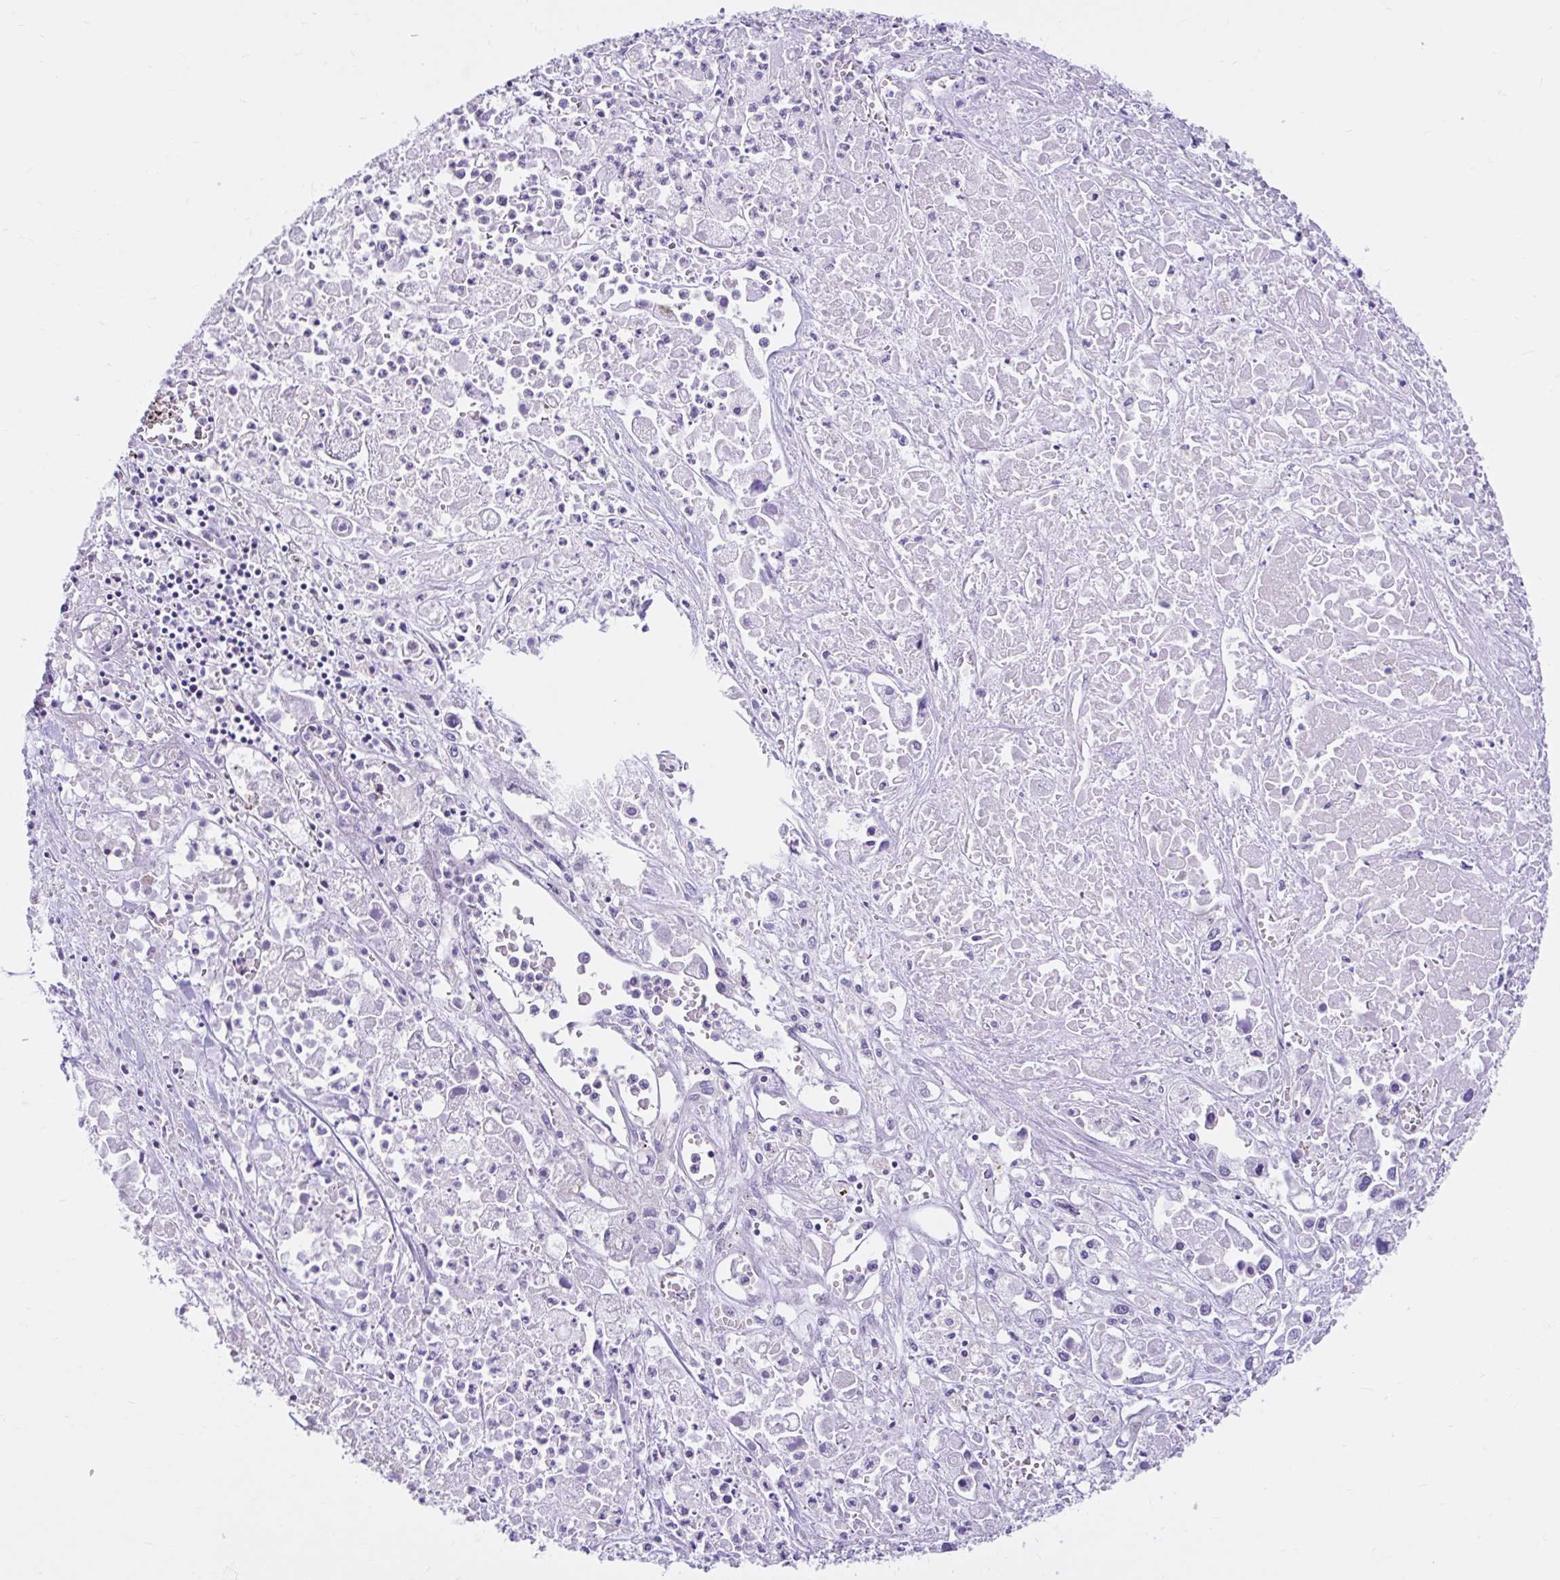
{"staining": {"intensity": "negative", "quantity": "none", "location": "none"}, "tissue": "pancreatic cancer", "cell_type": "Tumor cells", "image_type": "cancer", "snomed": [{"axis": "morphology", "description": "Adenocarcinoma, NOS"}, {"axis": "topography", "description": "Pancreas"}], "caption": "The immunohistochemistry (IHC) micrograph has no significant positivity in tumor cells of pancreatic cancer tissue.", "gene": "NHLH2", "patient": {"sex": "male", "age": 71}}